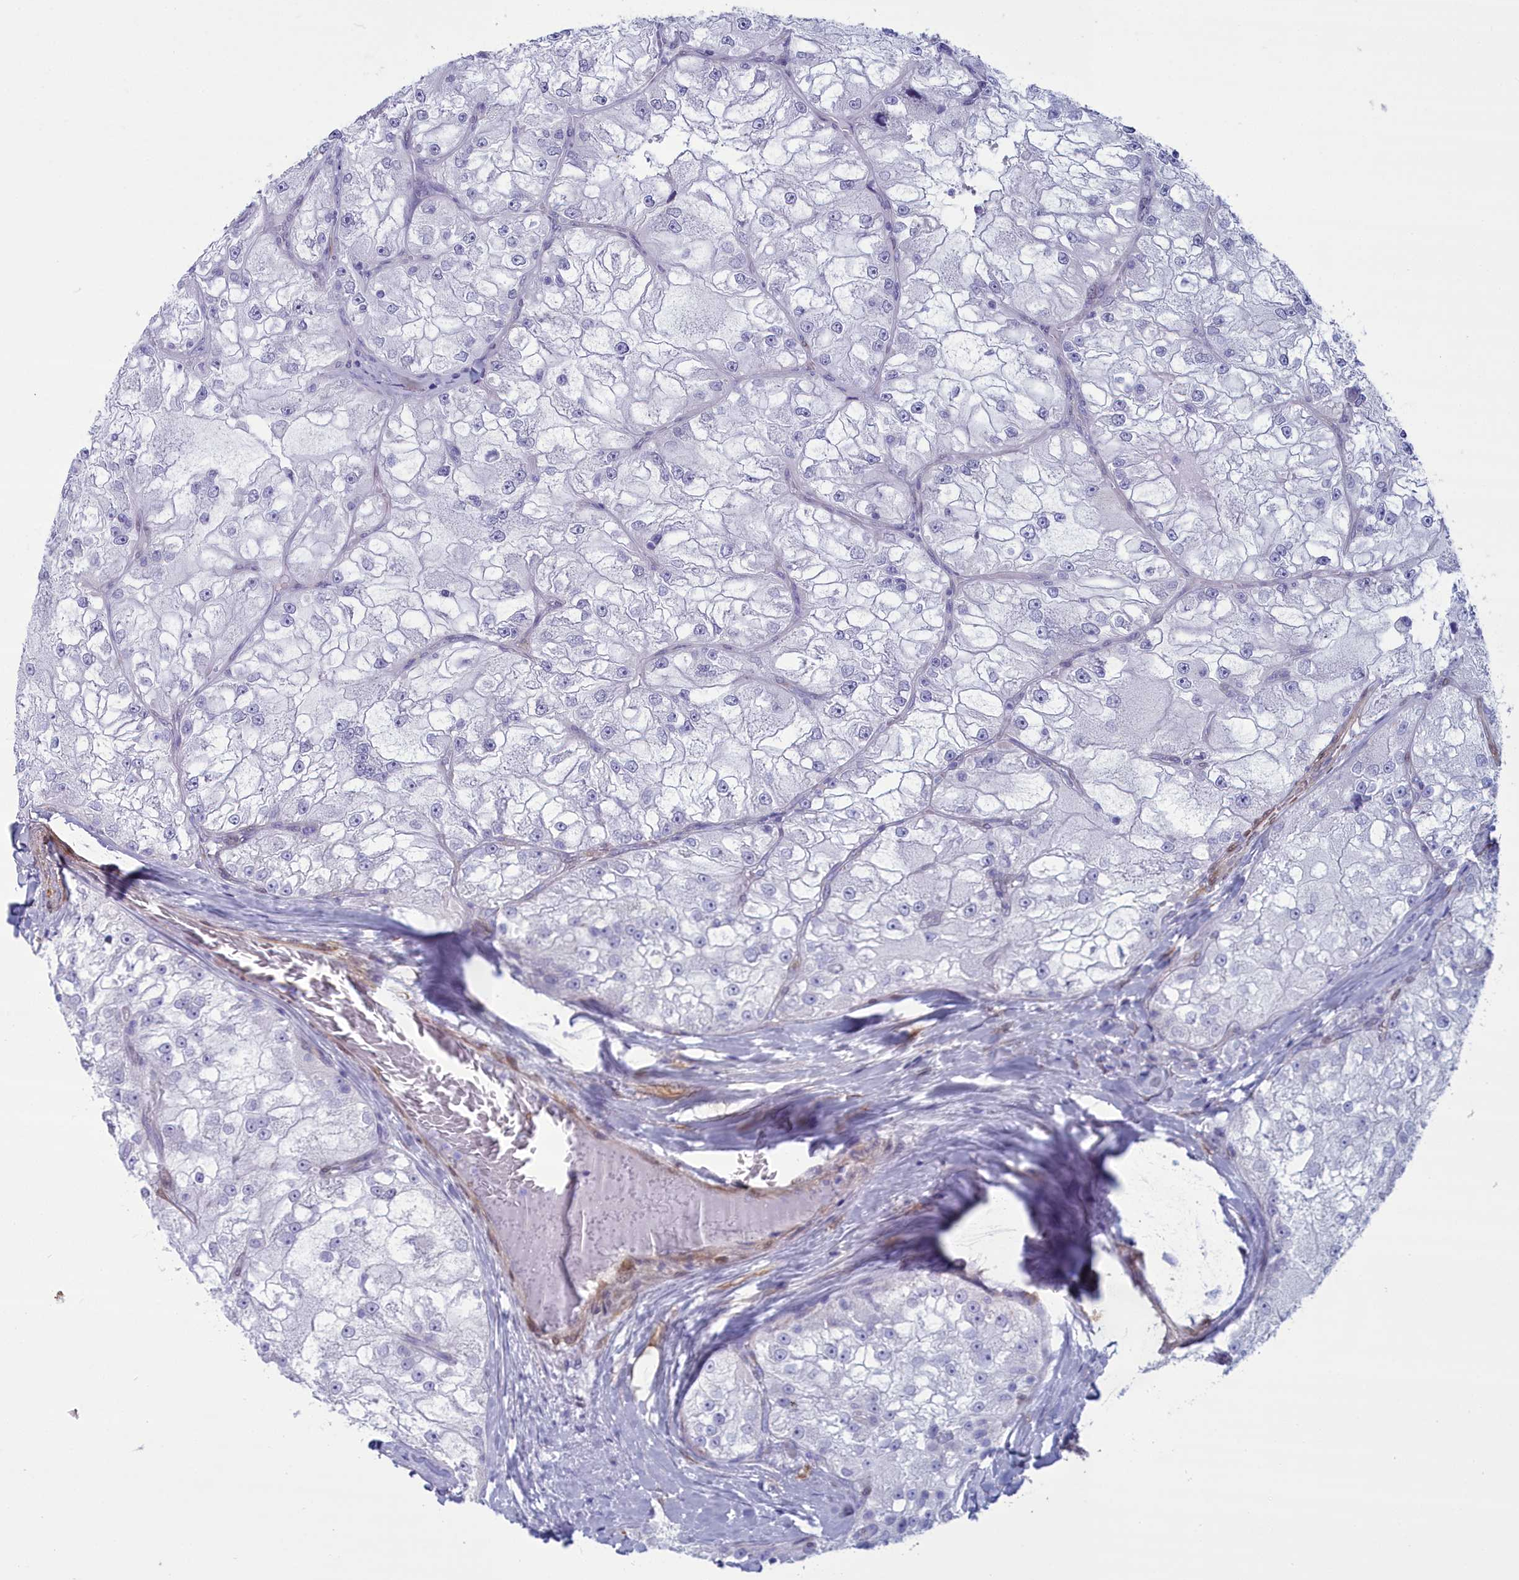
{"staining": {"intensity": "negative", "quantity": "none", "location": "none"}, "tissue": "renal cancer", "cell_type": "Tumor cells", "image_type": "cancer", "snomed": [{"axis": "morphology", "description": "Adenocarcinoma, NOS"}, {"axis": "topography", "description": "Kidney"}], "caption": "High power microscopy image of an IHC photomicrograph of renal cancer, revealing no significant staining in tumor cells. (Stains: DAB (3,3'-diaminobenzidine) IHC with hematoxylin counter stain, Microscopy: brightfield microscopy at high magnification).", "gene": "PPP1R14A", "patient": {"sex": "female", "age": 72}}